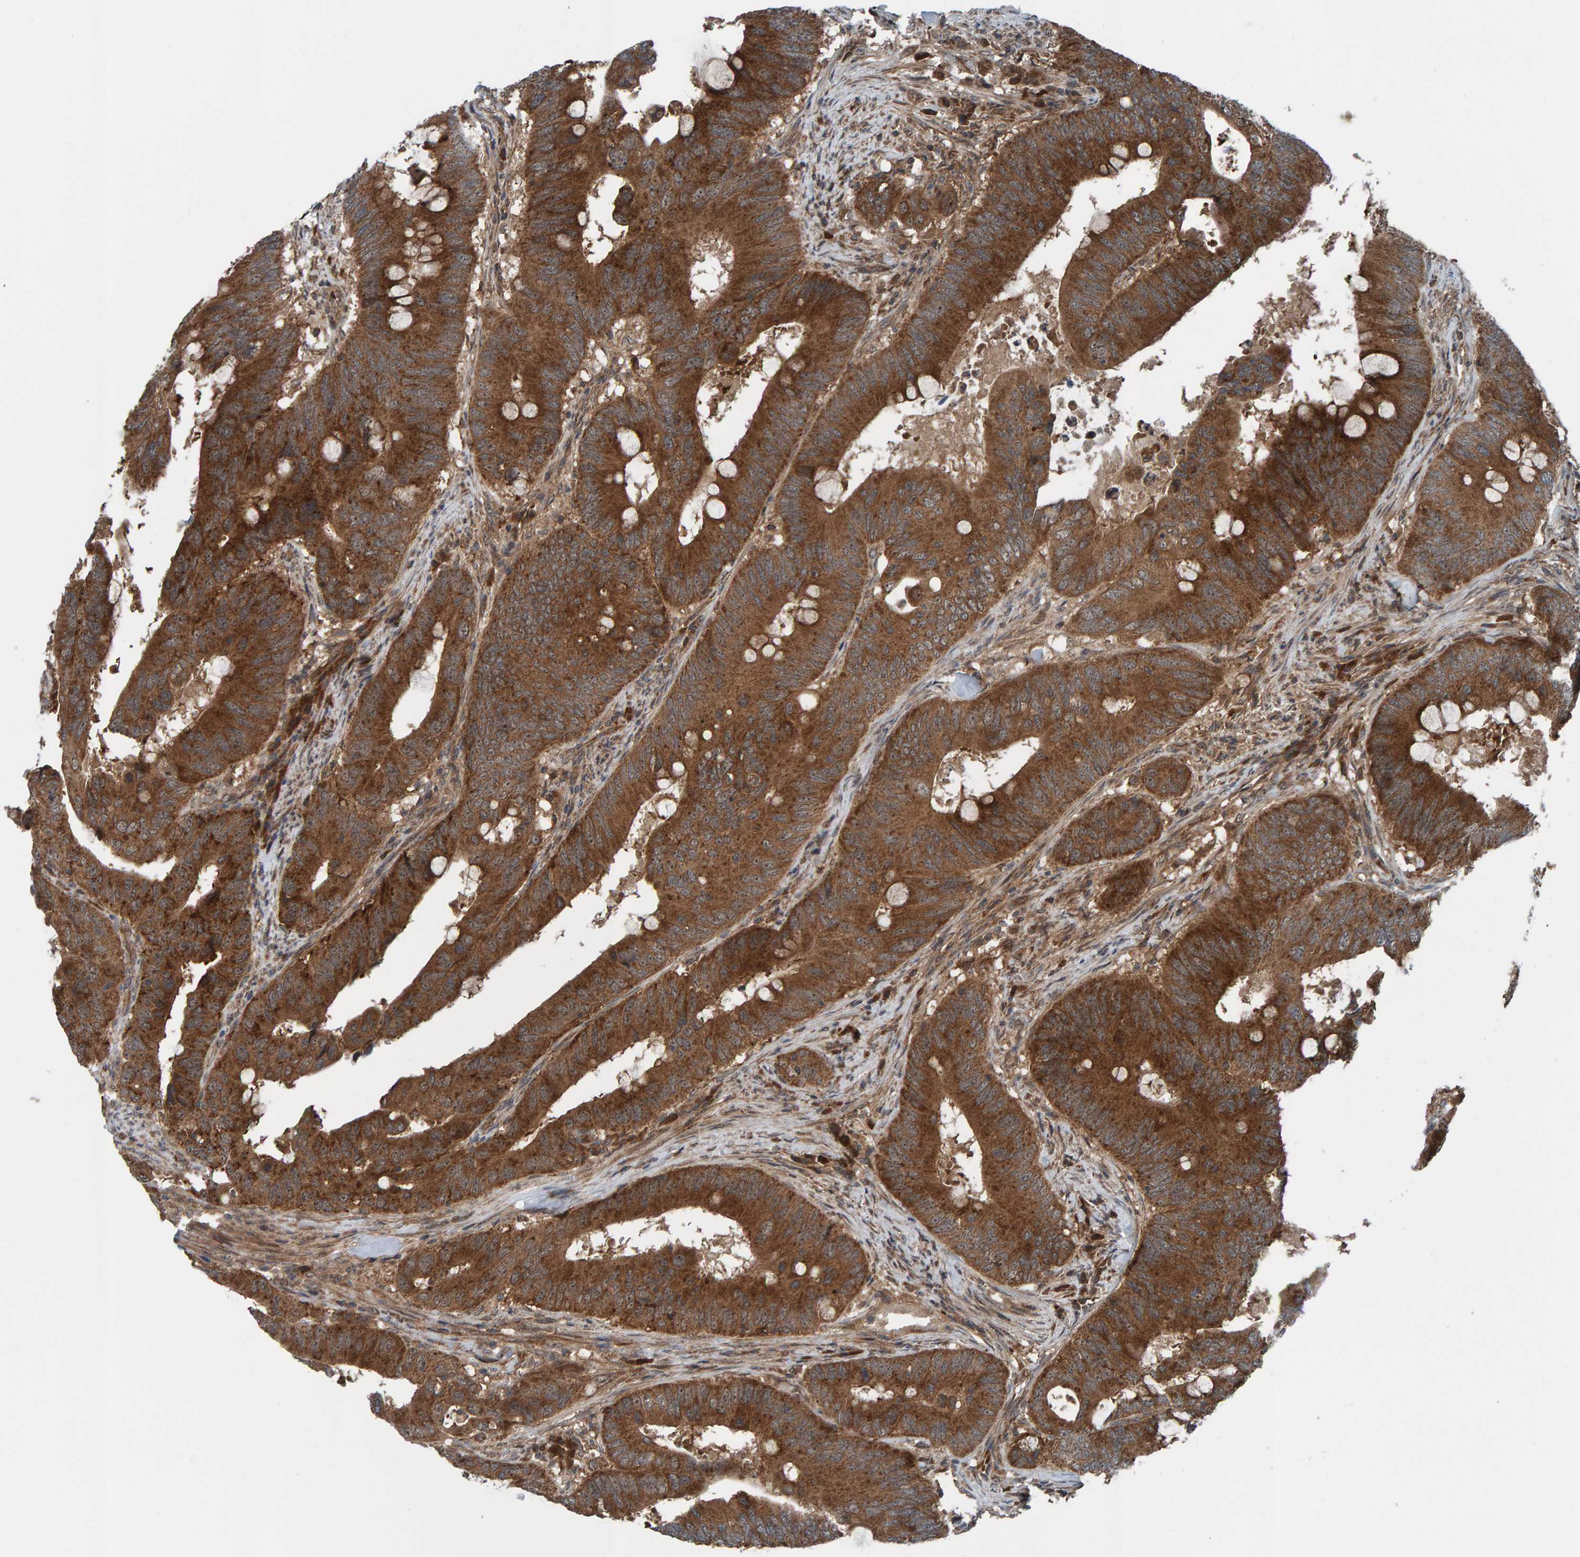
{"staining": {"intensity": "strong", "quantity": ">75%", "location": "cytoplasmic/membranous,nuclear"}, "tissue": "colorectal cancer", "cell_type": "Tumor cells", "image_type": "cancer", "snomed": [{"axis": "morphology", "description": "Adenocarcinoma, NOS"}, {"axis": "topography", "description": "Colon"}], "caption": "Immunohistochemical staining of human colorectal cancer (adenocarcinoma) shows strong cytoplasmic/membranous and nuclear protein staining in approximately >75% of tumor cells.", "gene": "CUEDC1", "patient": {"sex": "male", "age": 71}}